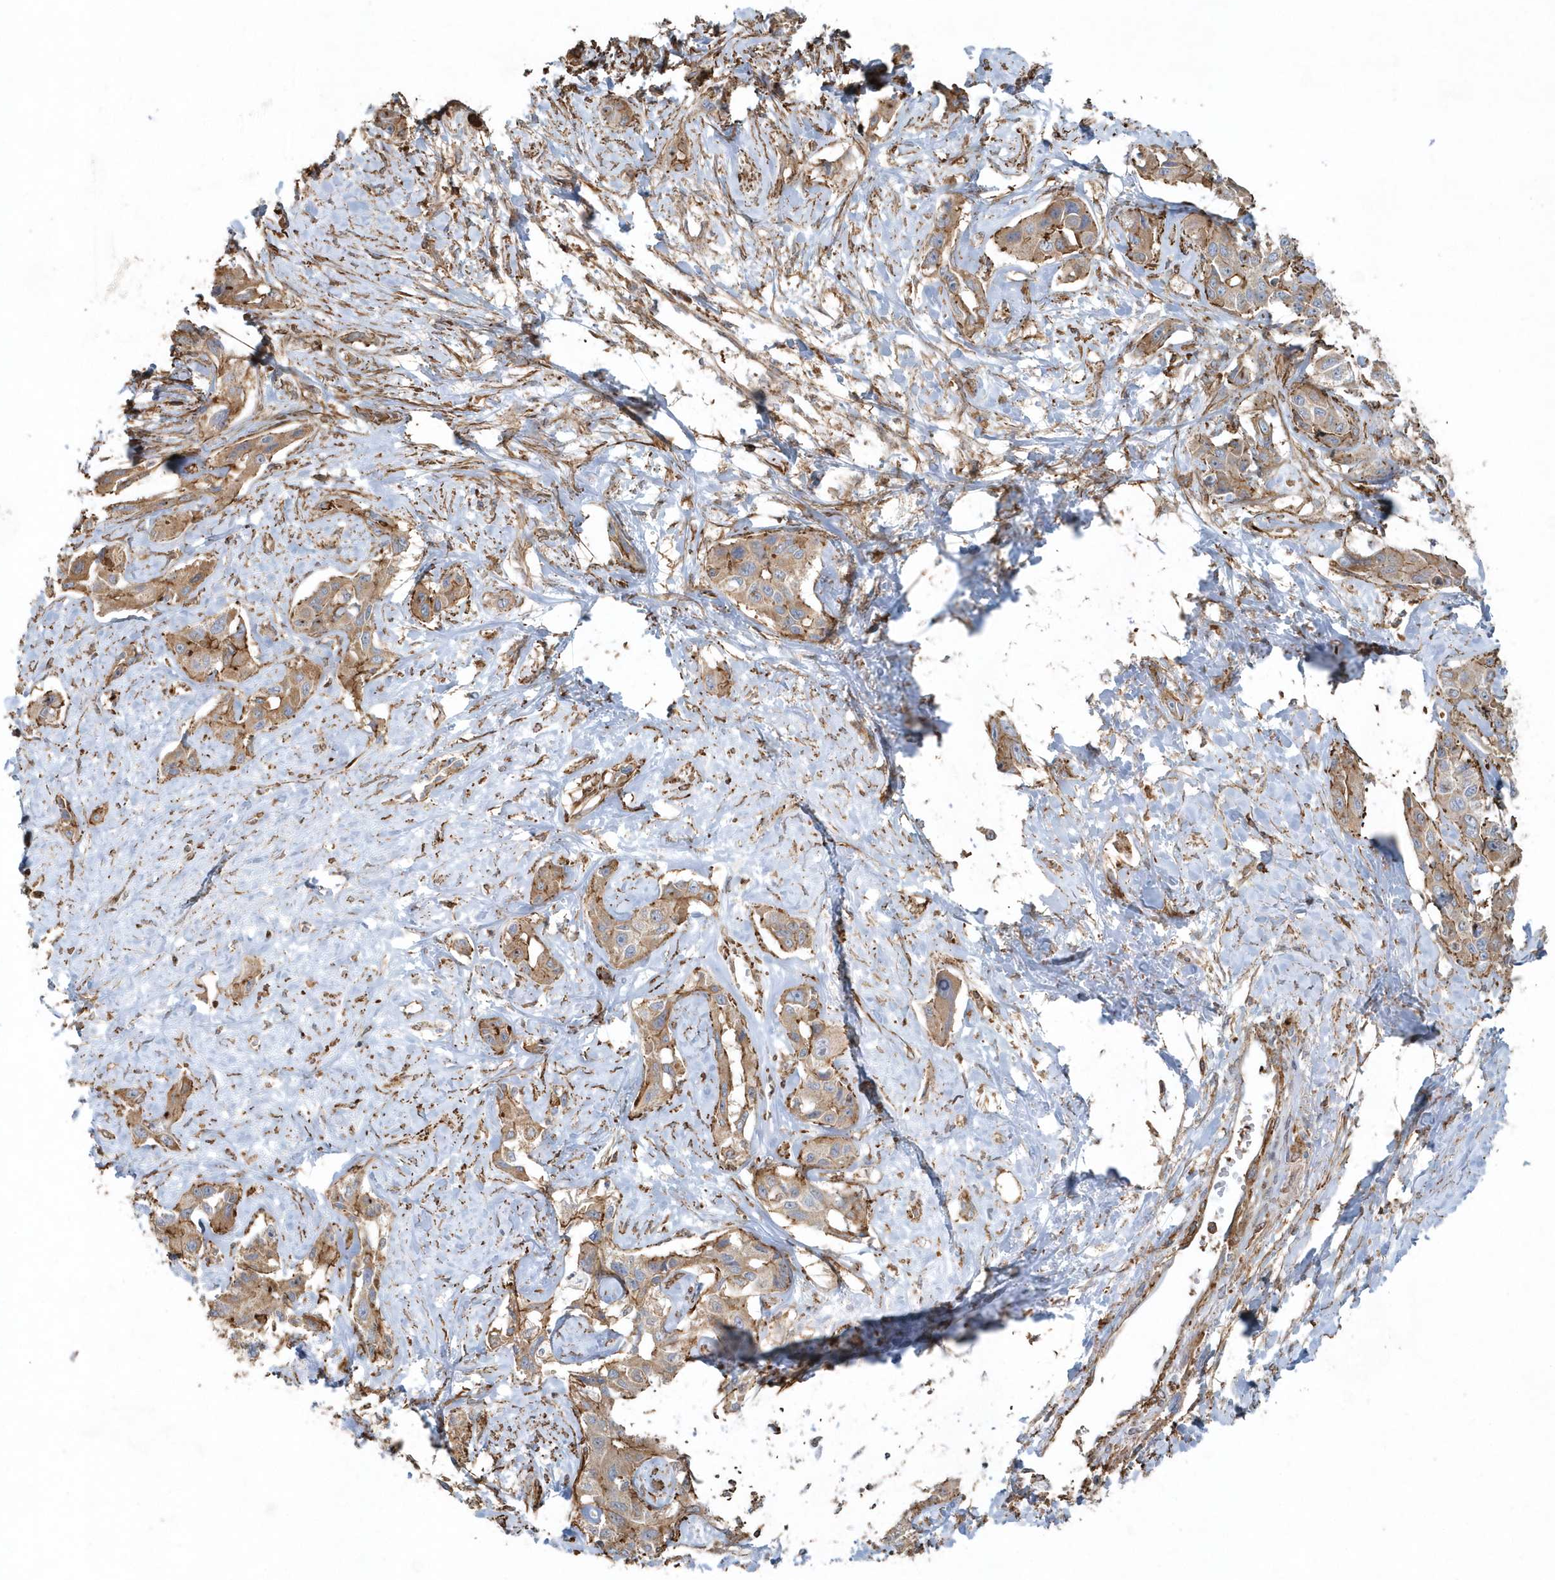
{"staining": {"intensity": "moderate", "quantity": ">75%", "location": "cytoplasmic/membranous"}, "tissue": "liver cancer", "cell_type": "Tumor cells", "image_type": "cancer", "snomed": [{"axis": "morphology", "description": "Cholangiocarcinoma"}, {"axis": "topography", "description": "Liver"}], "caption": "Protein staining exhibits moderate cytoplasmic/membranous positivity in approximately >75% of tumor cells in liver cholangiocarcinoma. (DAB IHC with brightfield microscopy, high magnification).", "gene": "MMUT", "patient": {"sex": "male", "age": 59}}